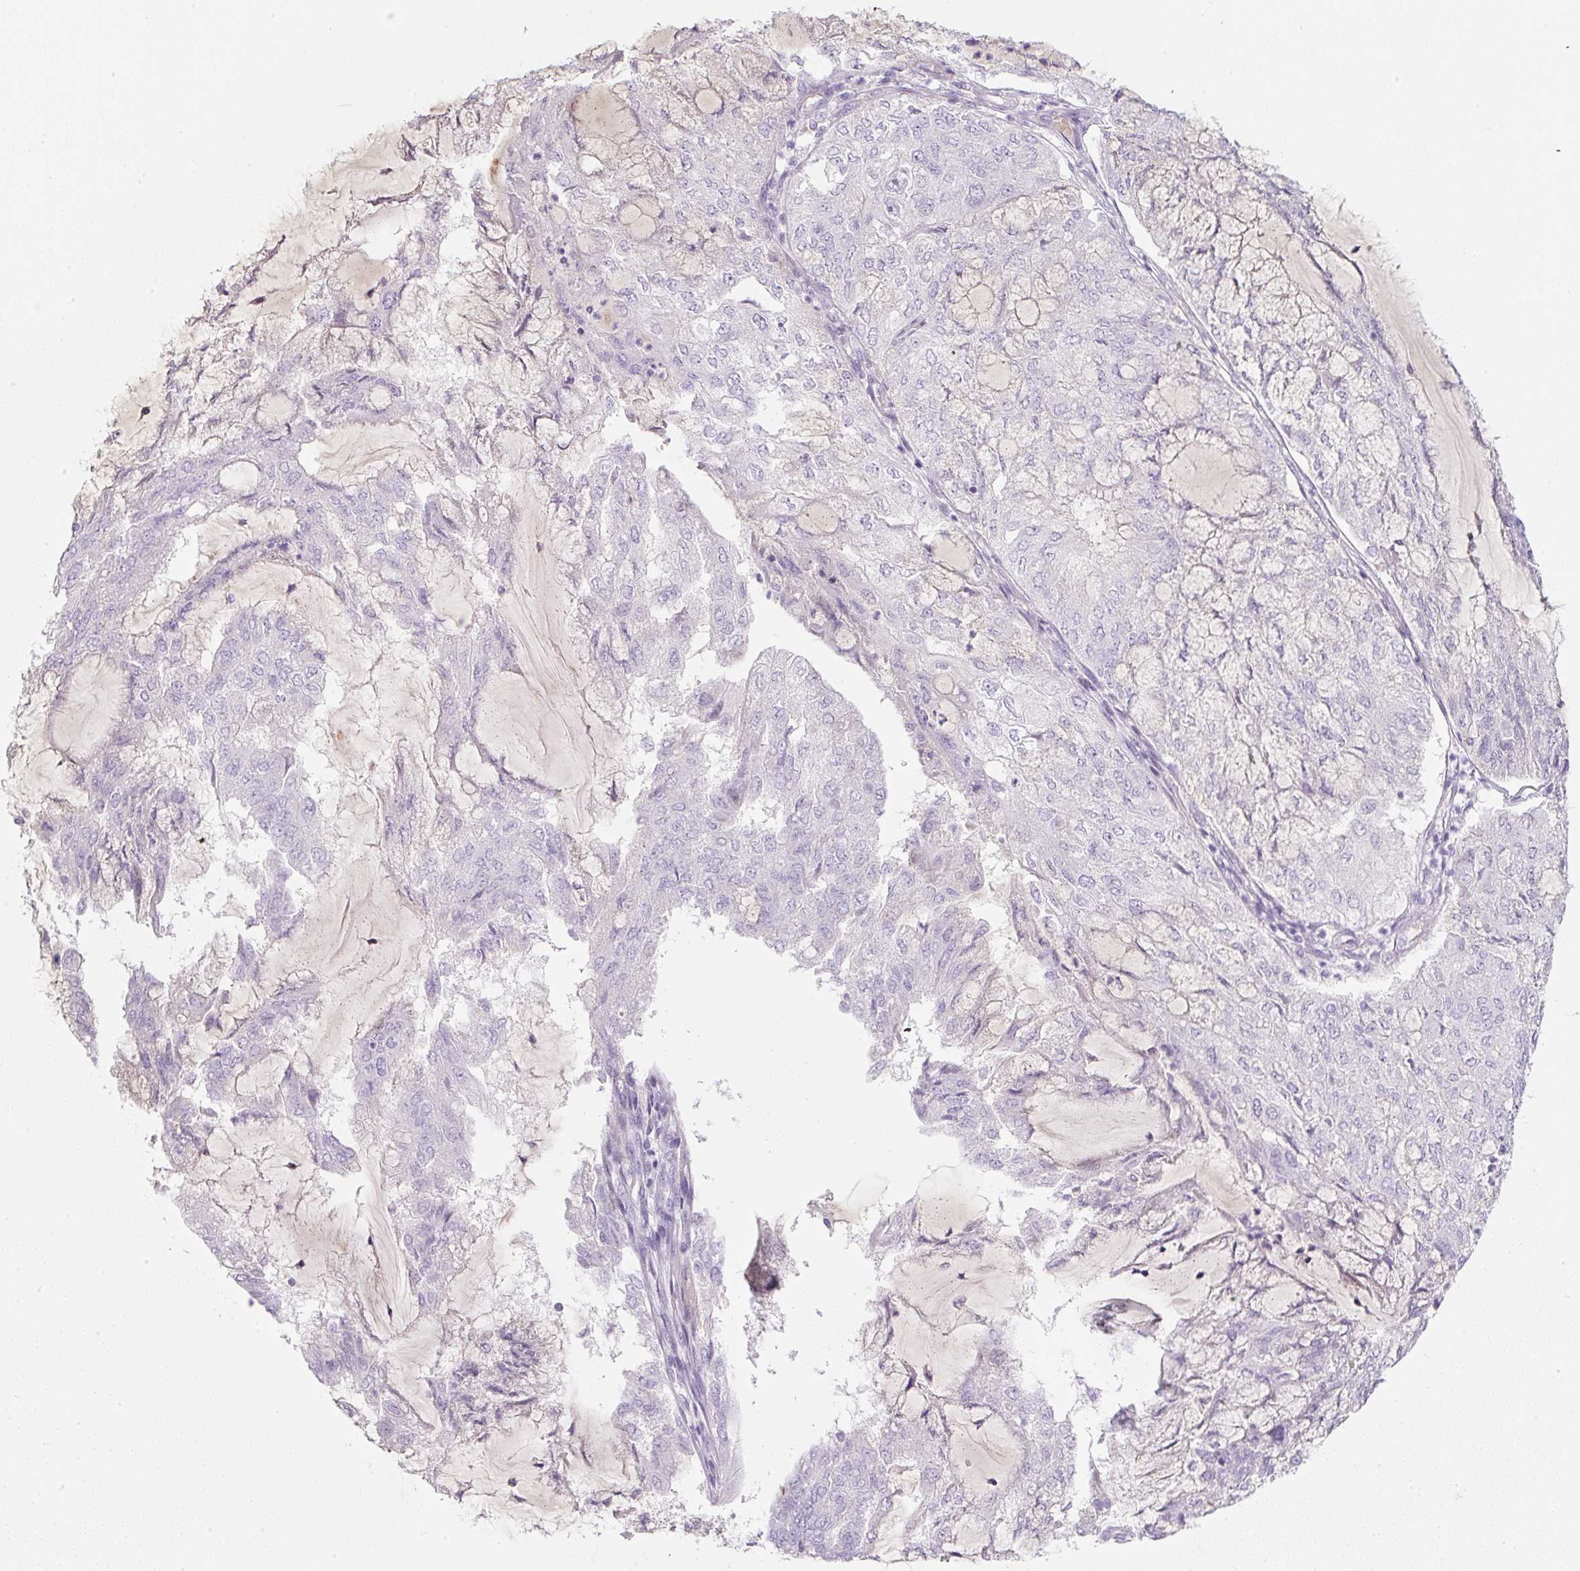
{"staining": {"intensity": "negative", "quantity": "none", "location": "none"}, "tissue": "endometrial cancer", "cell_type": "Tumor cells", "image_type": "cancer", "snomed": [{"axis": "morphology", "description": "Adenocarcinoma, NOS"}, {"axis": "topography", "description": "Endometrium"}], "caption": "The histopathology image shows no significant expression in tumor cells of adenocarcinoma (endometrial).", "gene": "FGFBP3", "patient": {"sex": "female", "age": 81}}